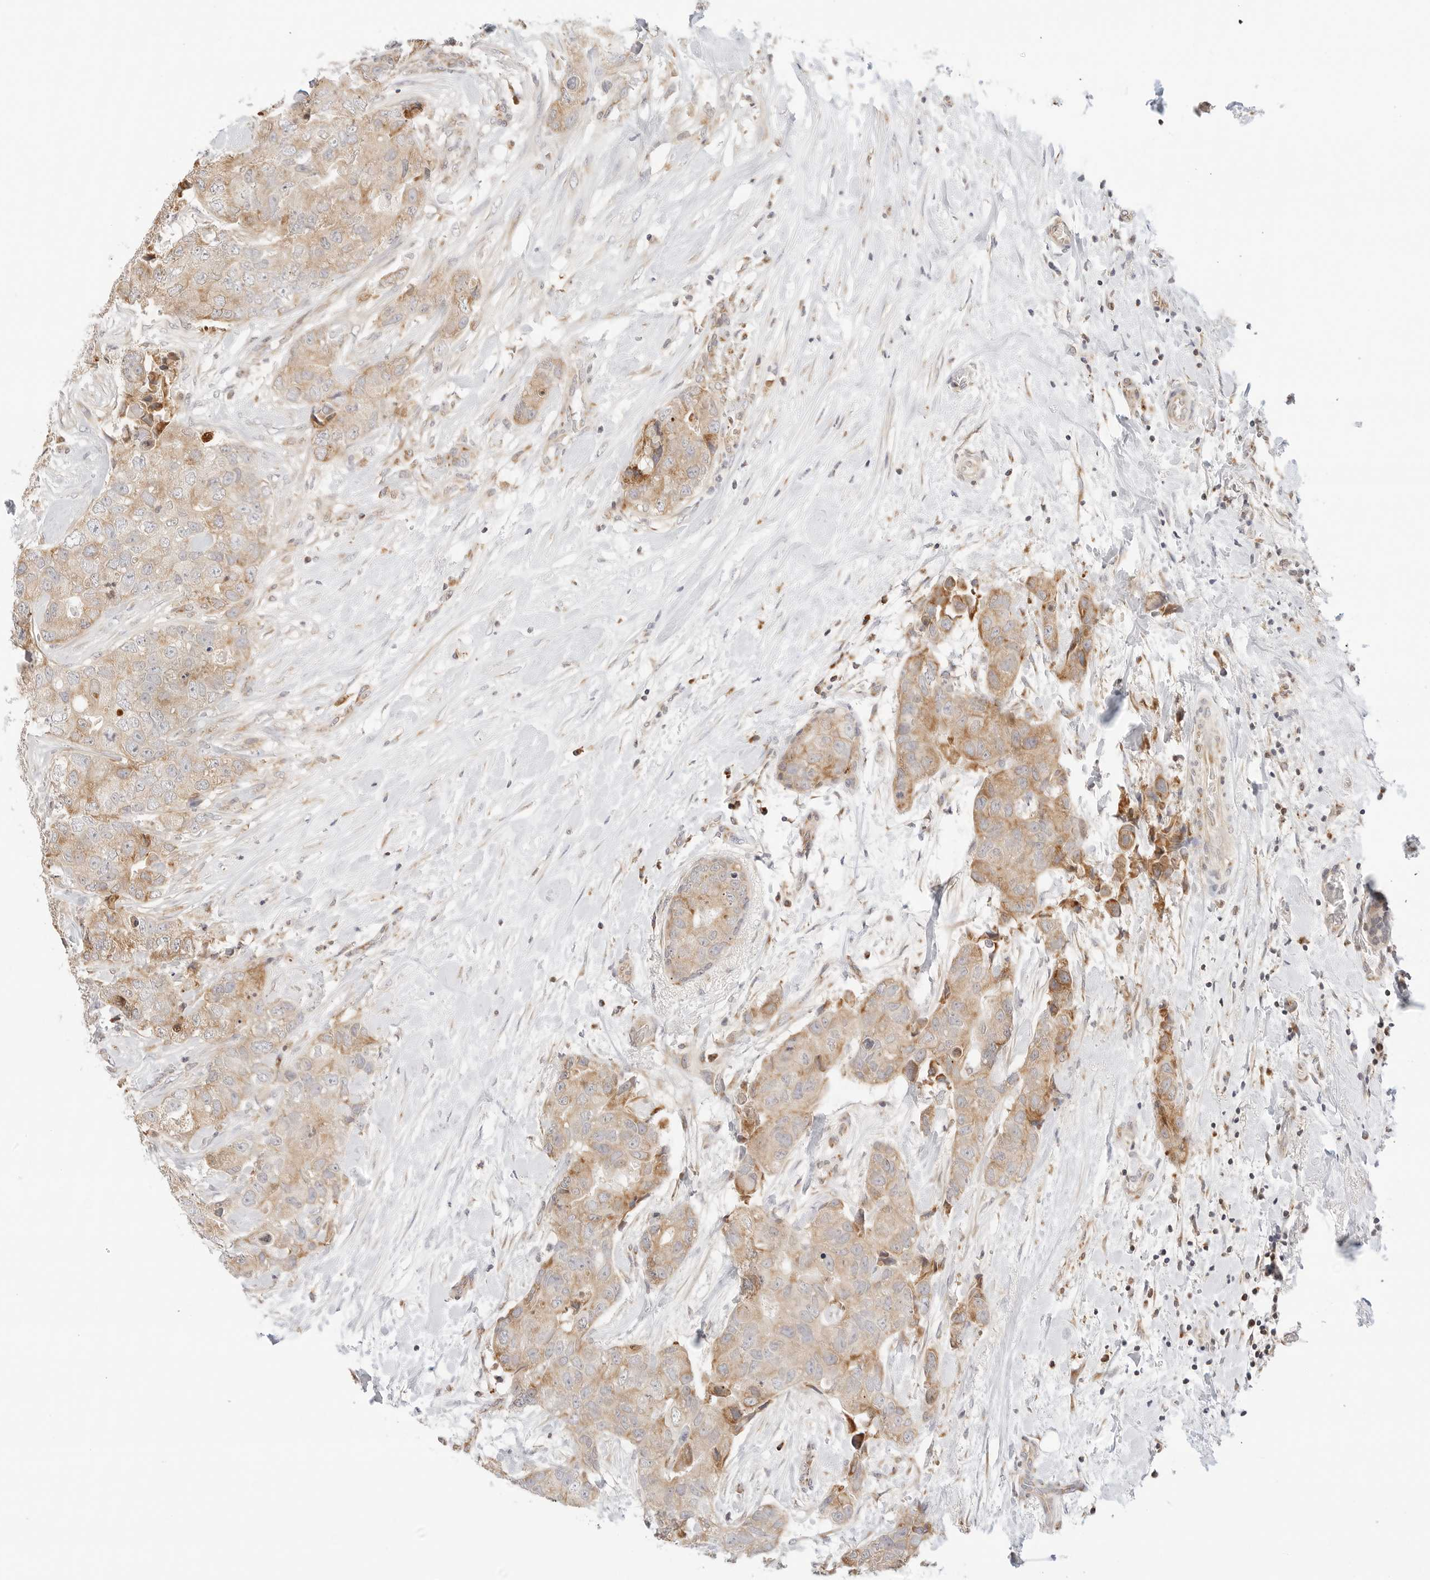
{"staining": {"intensity": "moderate", "quantity": "25%-75%", "location": "cytoplasmic/membranous"}, "tissue": "breast cancer", "cell_type": "Tumor cells", "image_type": "cancer", "snomed": [{"axis": "morphology", "description": "Duct carcinoma"}, {"axis": "topography", "description": "Breast"}], "caption": "Tumor cells demonstrate medium levels of moderate cytoplasmic/membranous staining in approximately 25%-75% of cells in breast cancer (invasive ductal carcinoma).", "gene": "ERO1B", "patient": {"sex": "female", "age": 62}}